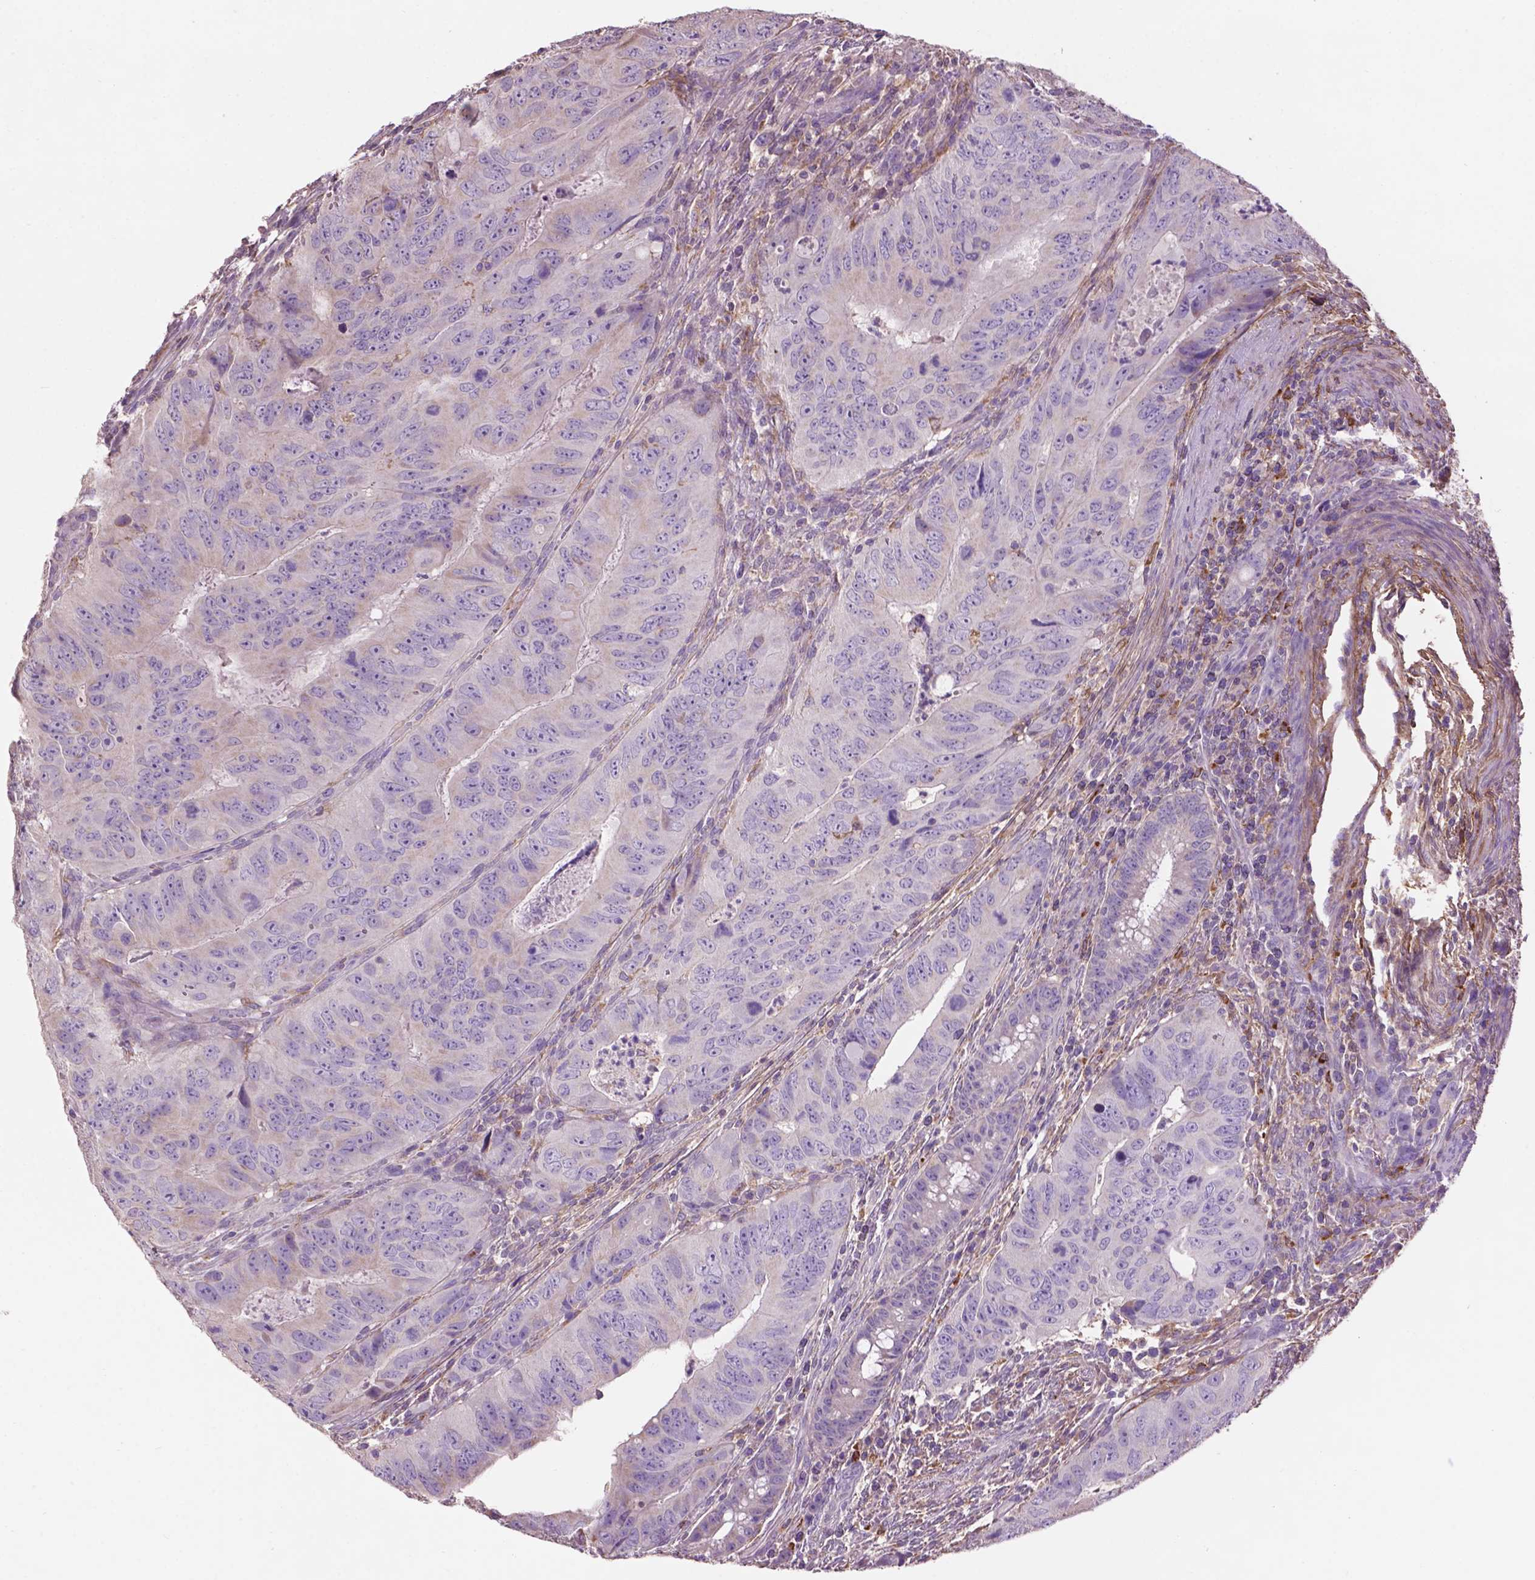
{"staining": {"intensity": "negative", "quantity": "none", "location": "none"}, "tissue": "colorectal cancer", "cell_type": "Tumor cells", "image_type": "cancer", "snomed": [{"axis": "morphology", "description": "Adenocarcinoma, NOS"}, {"axis": "topography", "description": "Colon"}], "caption": "An IHC image of colorectal cancer (adenocarcinoma) is shown. There is no staining in tumor cells of colorectal cancer (adenocarcinoma). Nuclei are stained in blue.", "gene": "LRRC3C", "patient": {"sex": "male", "age": 79}}